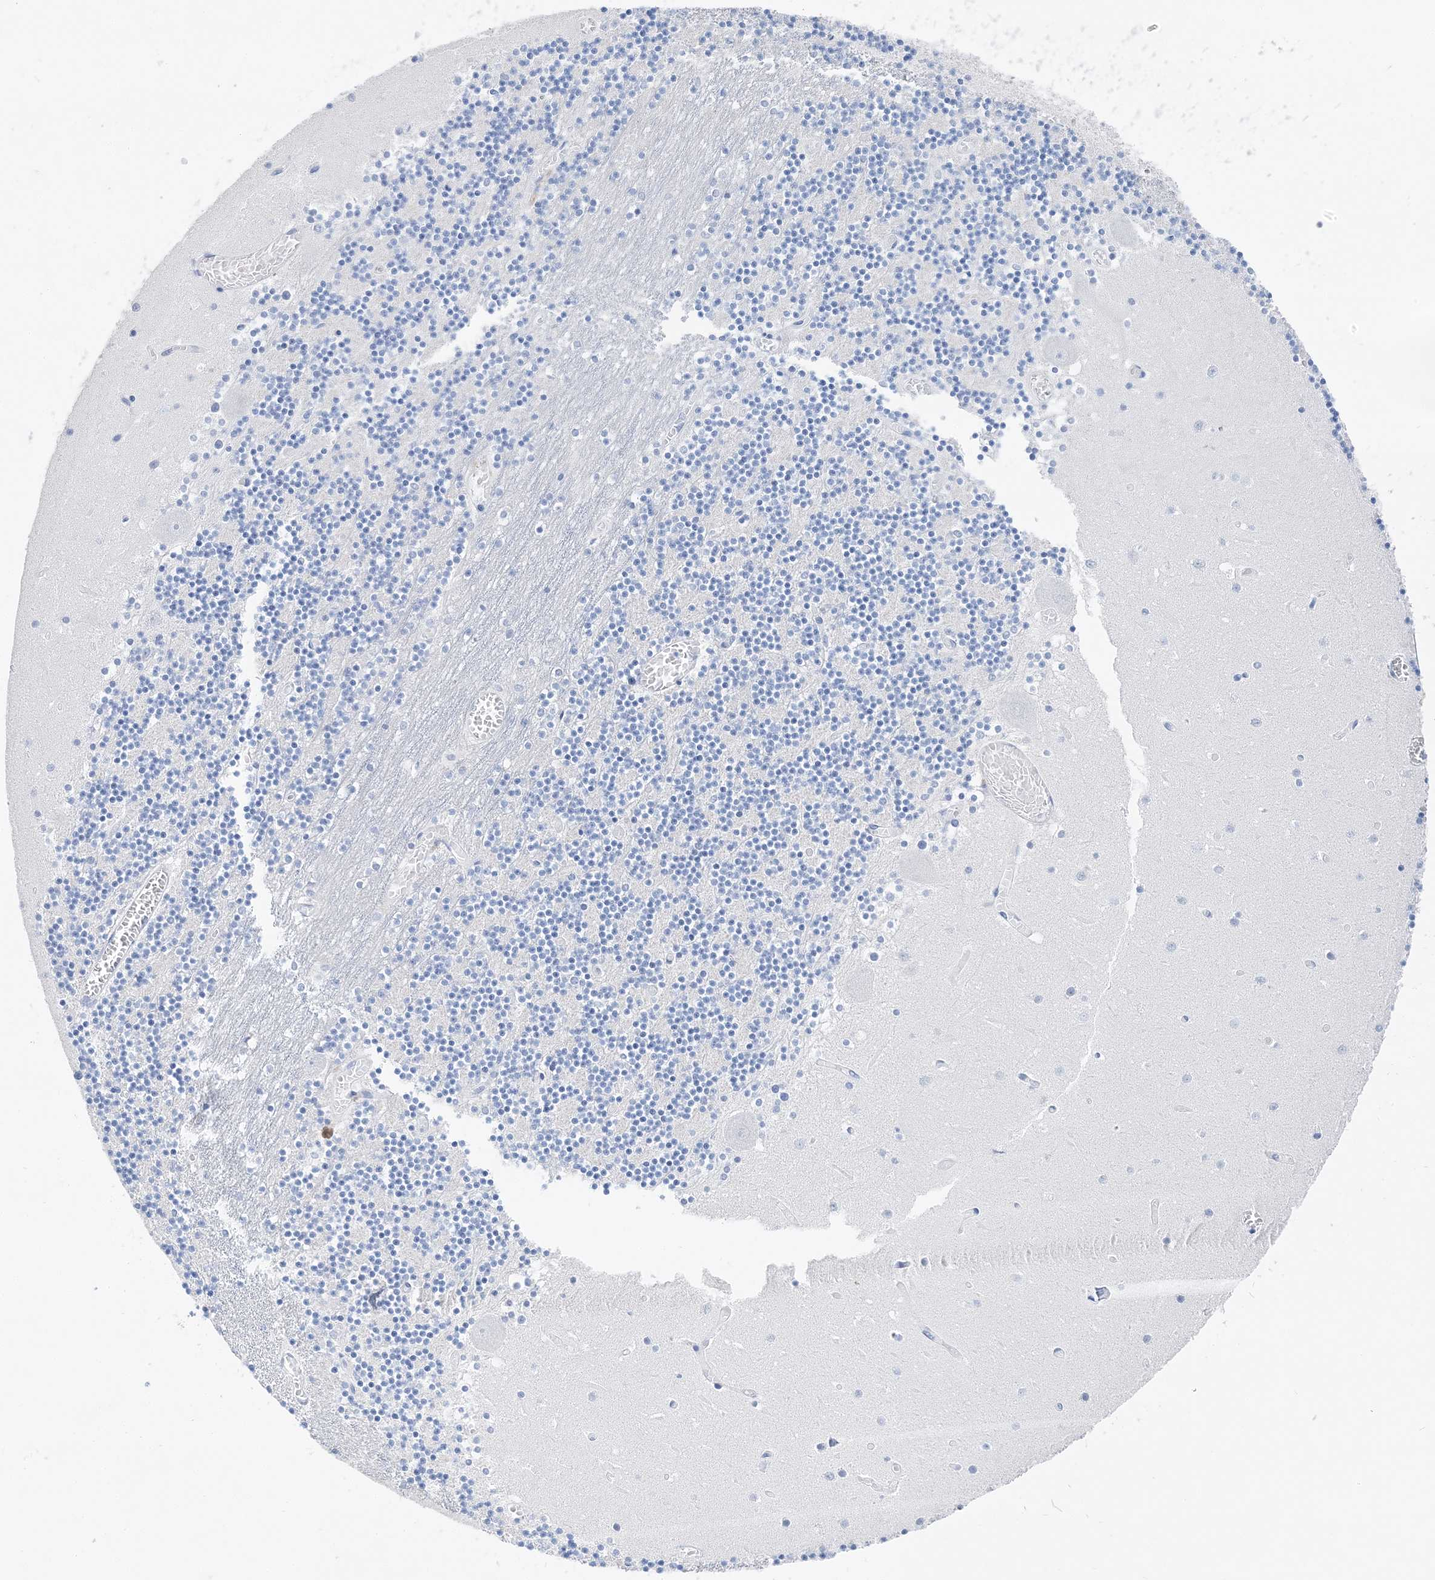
{"staining": {"intensity": "negative", "quantity": "none", "location": "none"}, "tissue": "cerebellum", "cell_type": "Cells in granular layer", "image_type": "normal", "snomed": [{"axis": "morphology", "description": "Normal tissue, NOS"}, {"axis": "topography", "description": "Cerebellum"}], "caption": "DAB (3,3'-diaminobenzidine) immunohistochemical staining of unremarkable cerebellum exhibits no significant positivity in cells in granular layer.", "gene": "TSPYL6", "patient": {"sex": "female", "age": 28}}